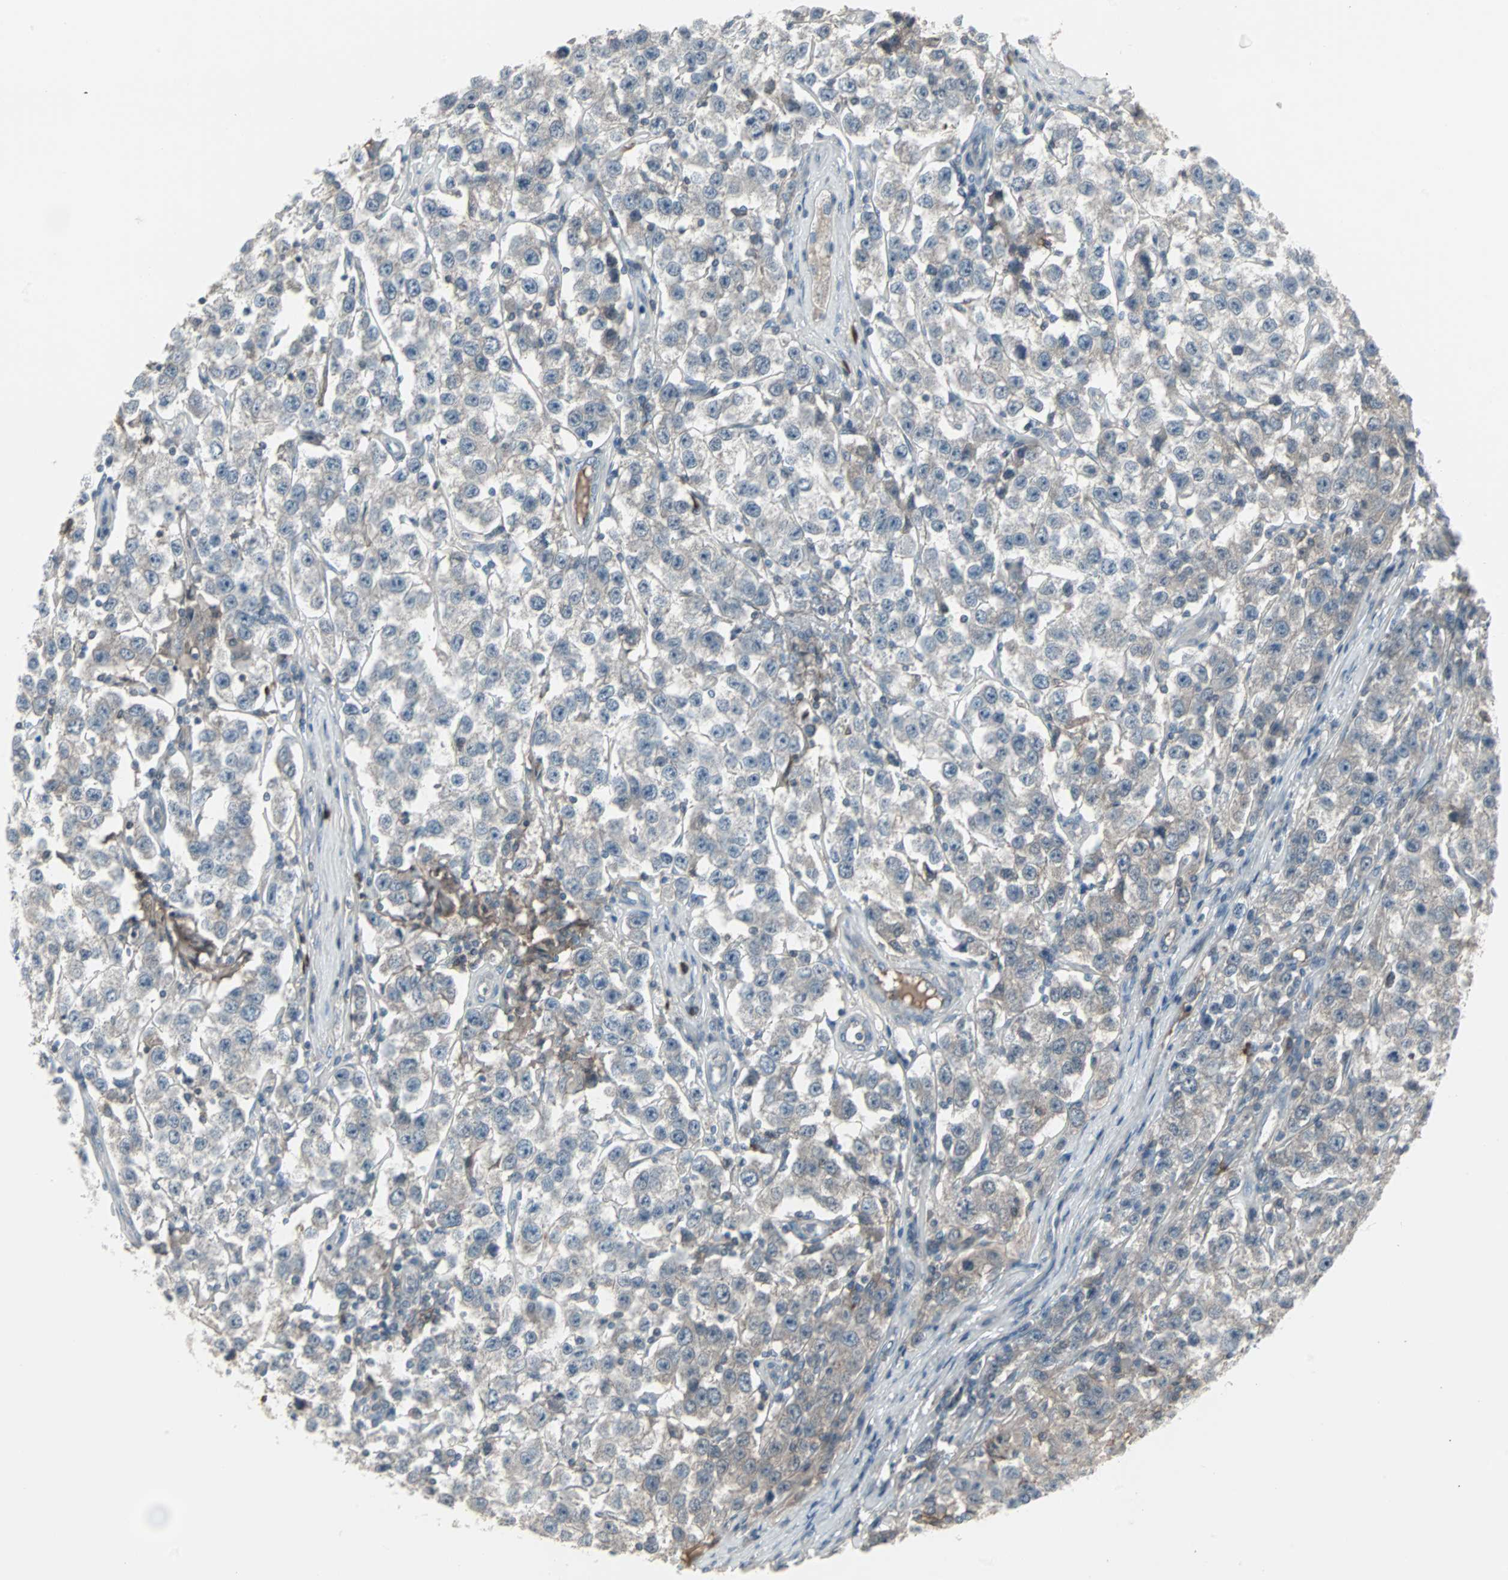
{"staining": {"intensity": "weak", "quantity": "<25%", "location": "cytoplasmic/membranous"}, "tissue": "testis cancer", "cell_type": "Tumor cells", "image_type": "cancer", "snomed": [{"axis": "morphology", "description": "Seminoma, NOS"}, {"axis": "topography", "description": "Testis"}], "caption": "Immunohistochemical staining of human seminoma (testis) demonstrates no significant positivity in tumor cells.", "gene": "ZSCAN32", "patient": {"sex": "male", "age": 52}}